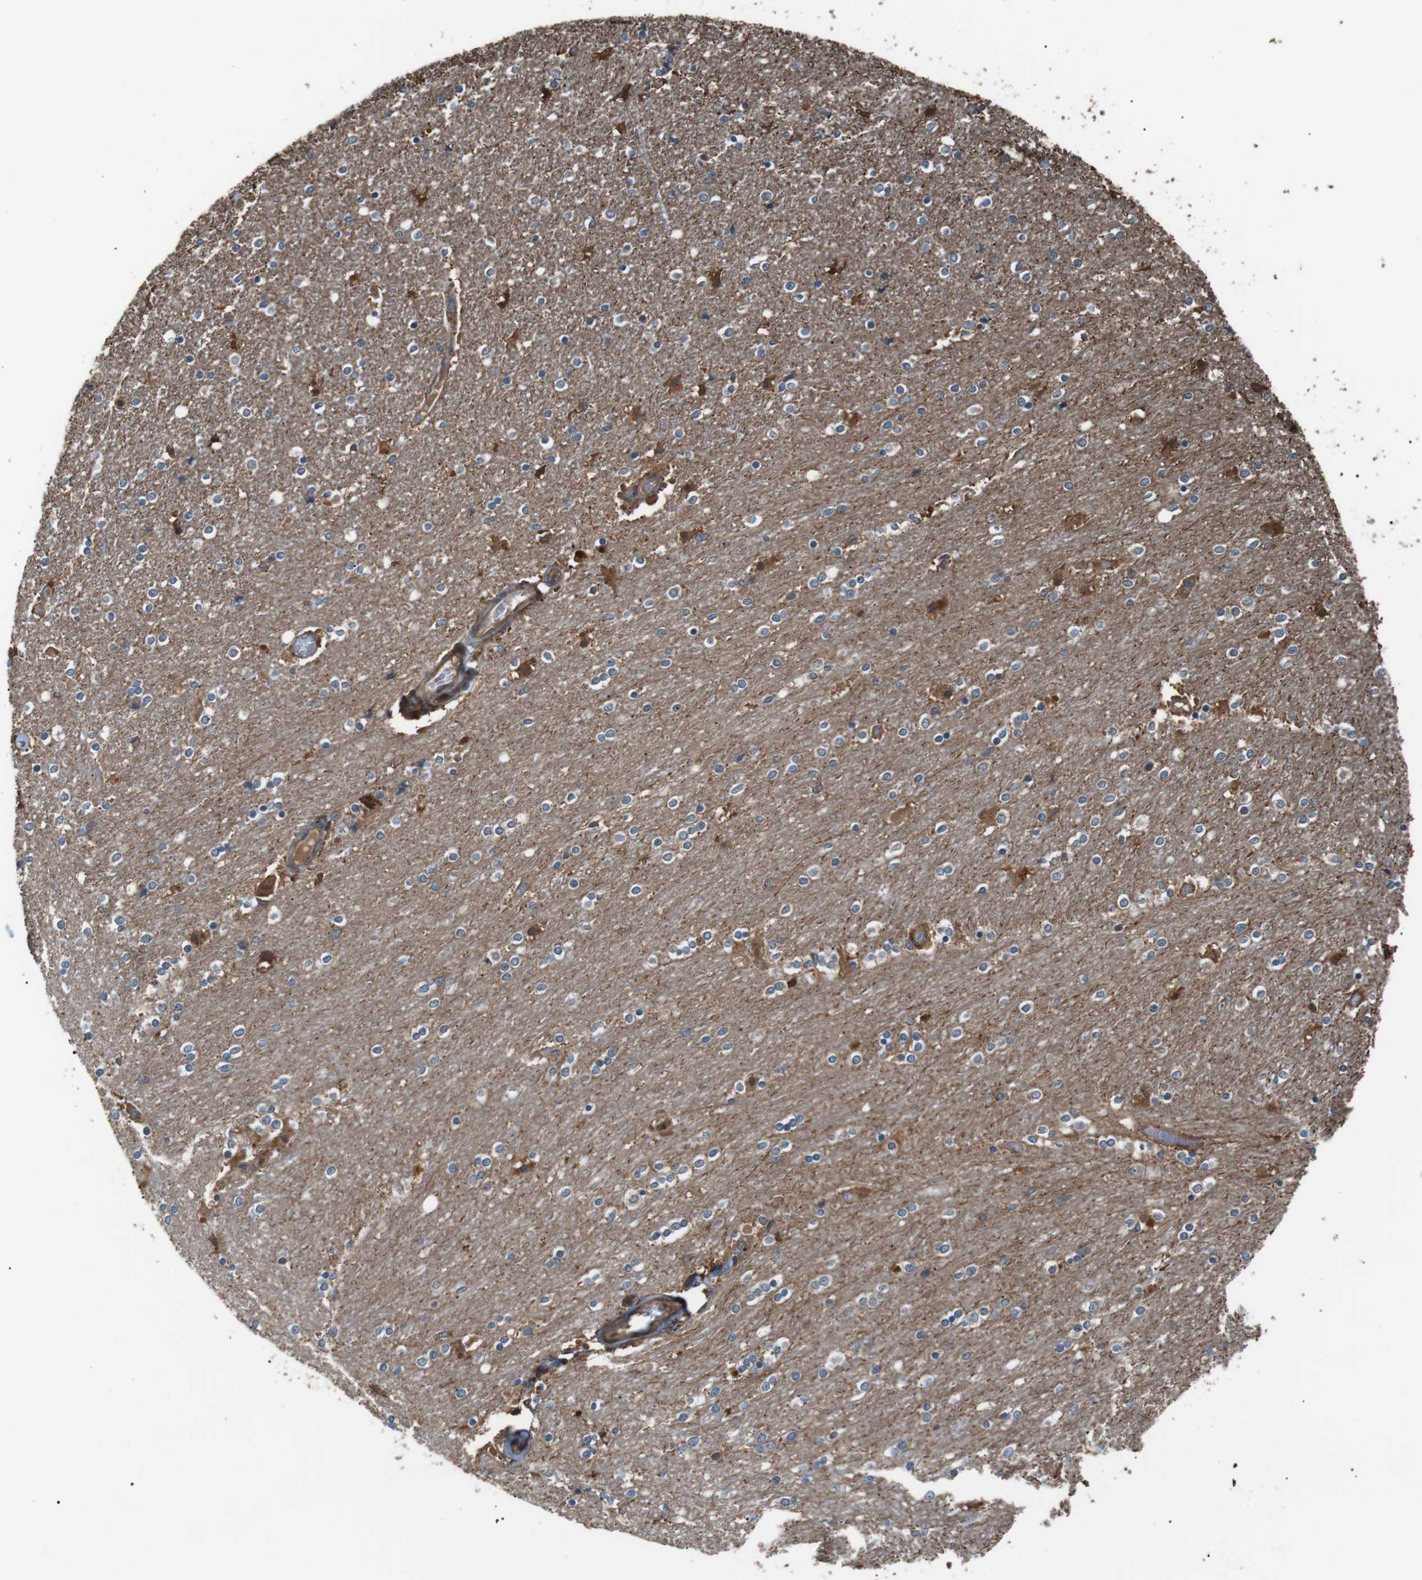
{"staining": {"intensity": "moderate", "quantity": "25%-75%", "location": "cytoplasmic/membranous"}, "tissue": "caudate", "cell_type": "Glial cells", "image_type": "normal", "snomed": [{"axis": "morphology", "description": "Normal tissue, NOS"}, {"axis": "topography", "description": "Lateral ventricle wall"}], "caption": "This is a photomicrograph of immunohistochemistry staining of normal caudate, which shows moderate expression in the cytoplasmic/membranous of glial cells.", "gene": "GPR161", "patient": {"sex": "female", "age": 54}}